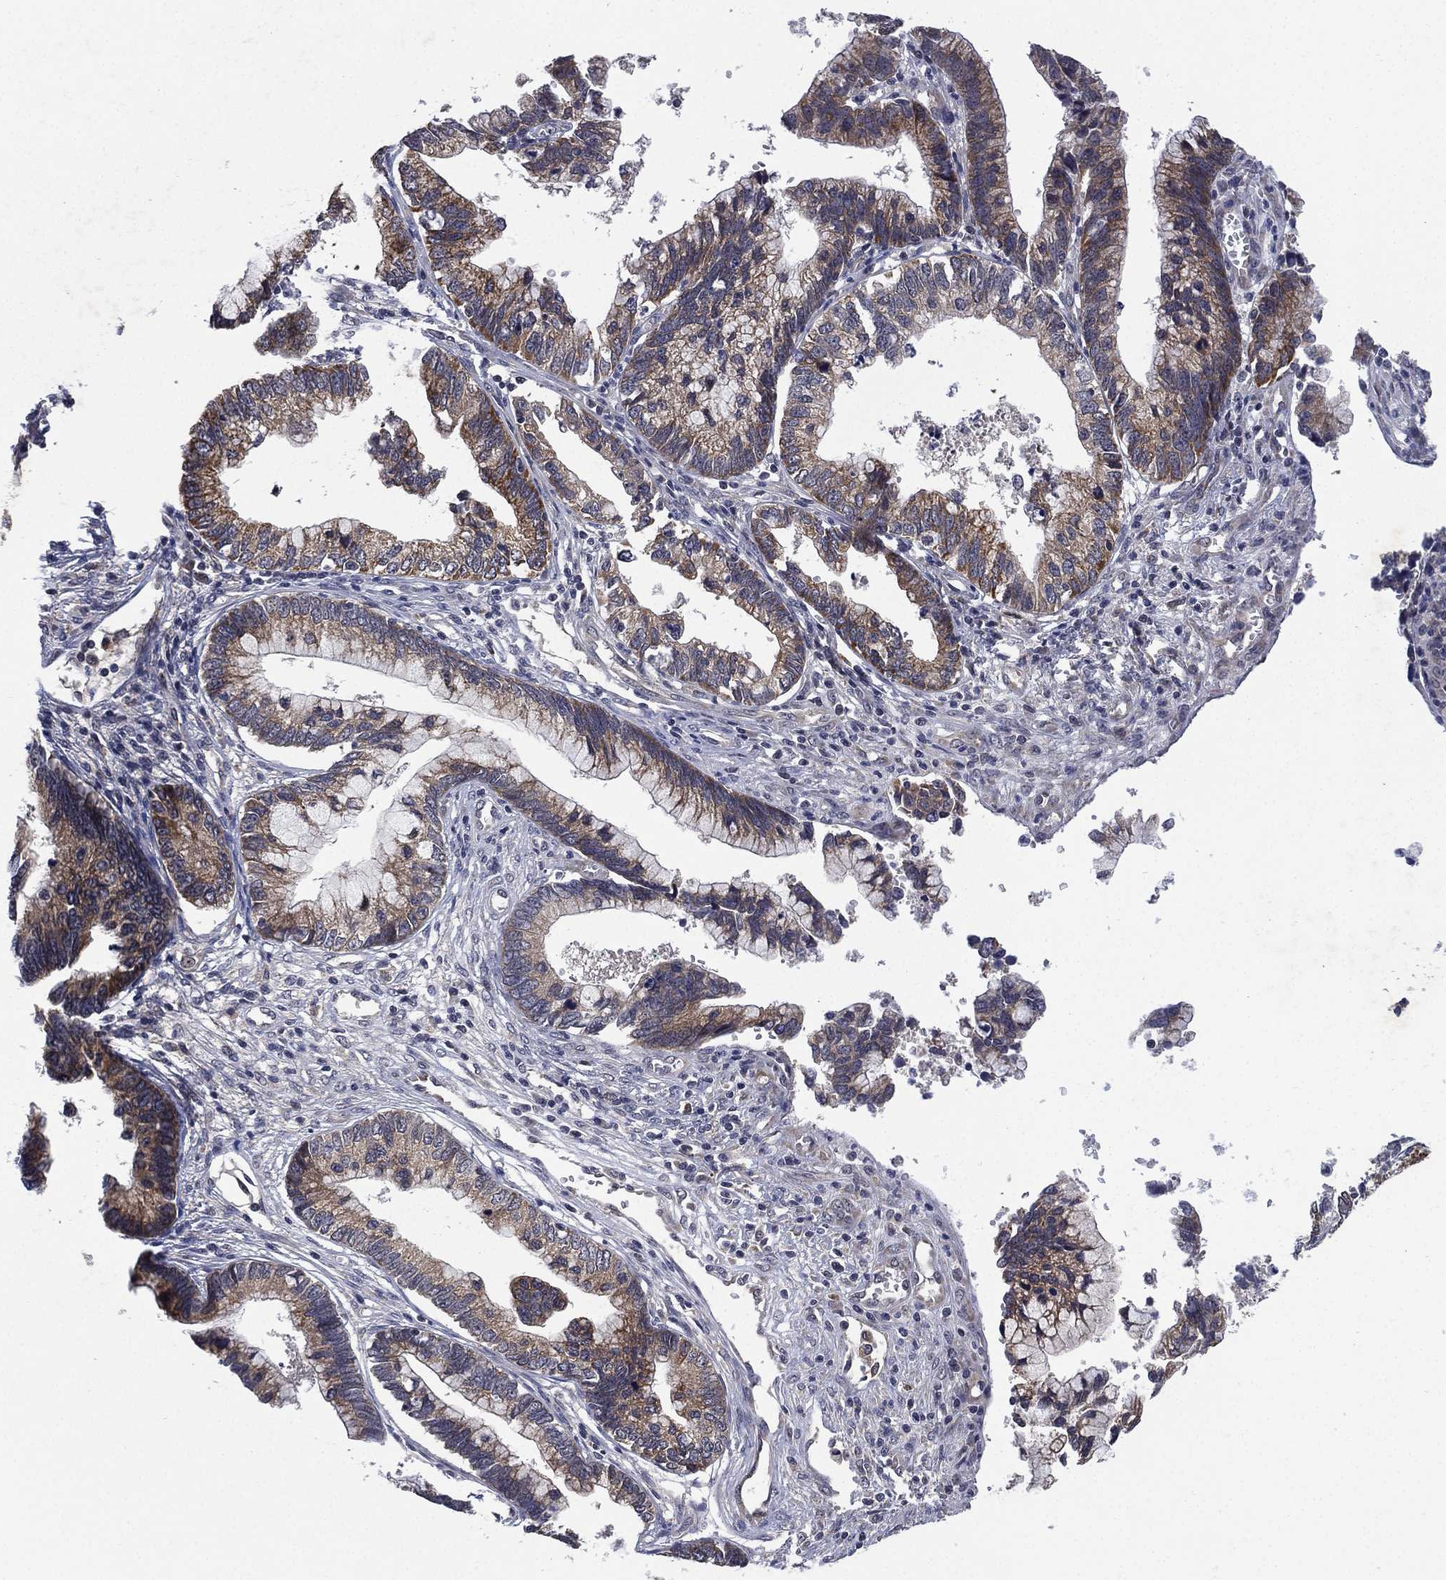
{"staining": {"intensity": "moderate", "quantity": "<25%", "location": "cytoplasmic/membranous"}, "tissue": "cervical cancer", "cell_type": "Tumor cells", "image_type": "cancer", "snomed": [{"axis": "morphology", "description": "Adenocarcinoma, NOS"}, {"axis": "topography", "description": "Cervix"}], "caption": "IHC photomicrograph of neoplastic tissue: human adenocarcinoma (cervical) stained using immunohistochemistry (IHC) exhibits low levels of moderate protein expression localized specifically in the cytoplasmic/membranous of tumor cells, appearing as a cytoplasmic/membranous brown color.", "gene": "SELENOO", "patient": {"sex": "female", "age": 44}}